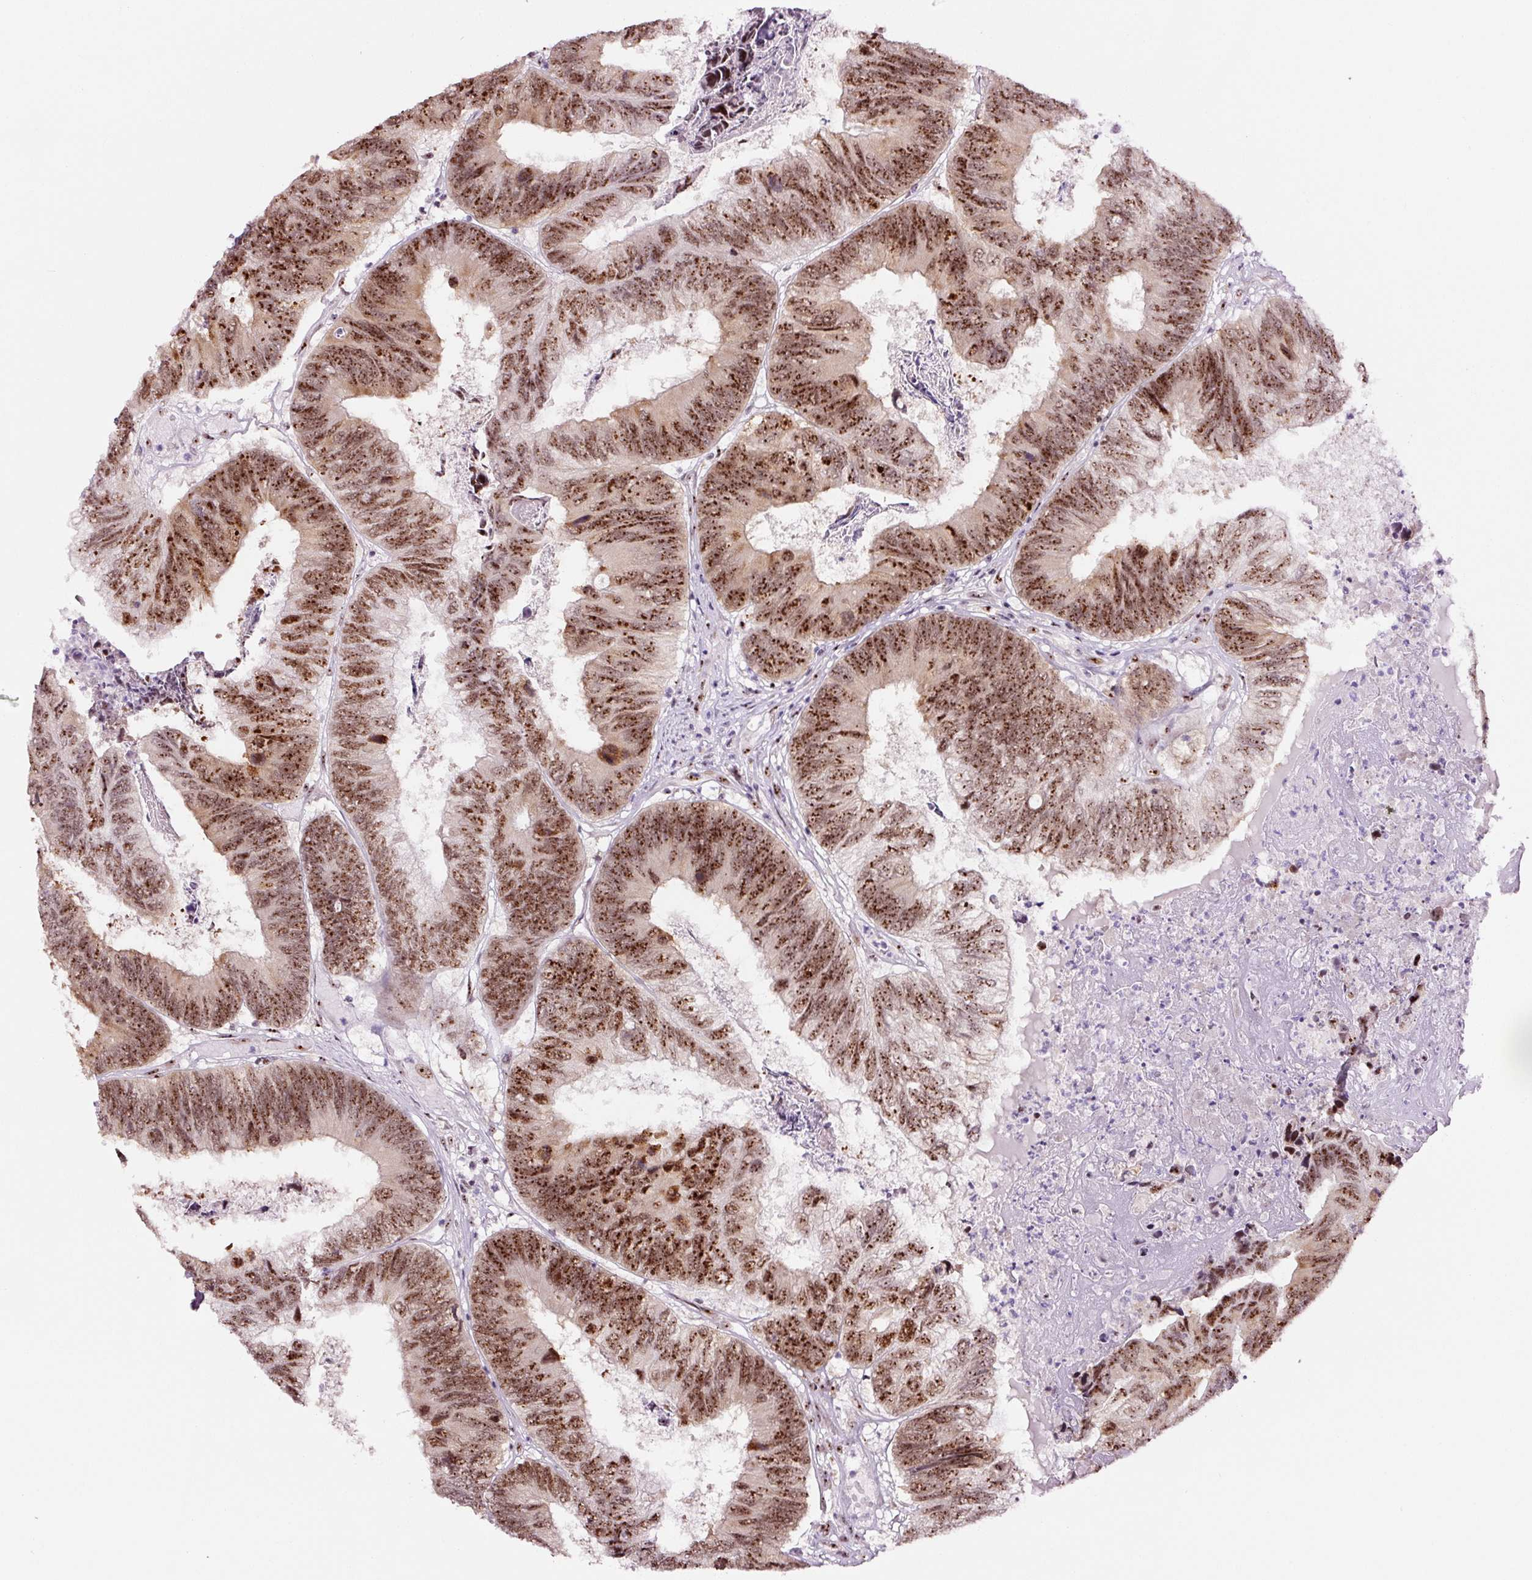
{"staining": {"intensity": "moderate", "quantity": ">75%", "location": "cytoplasmic/membranous,nuclear"}, "tissue": "colorectal cancer", "cell_type": "Tumor cells", "image_type": "cancer", "snomed": [{"axis": "morphology", "description": "Adenocarcinoma, NOS"}, {"axis": "topography", "description": "Colon"}], "caption": "Protein staining shows moderate cytoplasmic/membranous and nuclear expression in approximately >75% of tumor cells in colorectal adenocarcinoma.", "gene": "GNL3", "patient": {"sex": "female", "age": 67}}